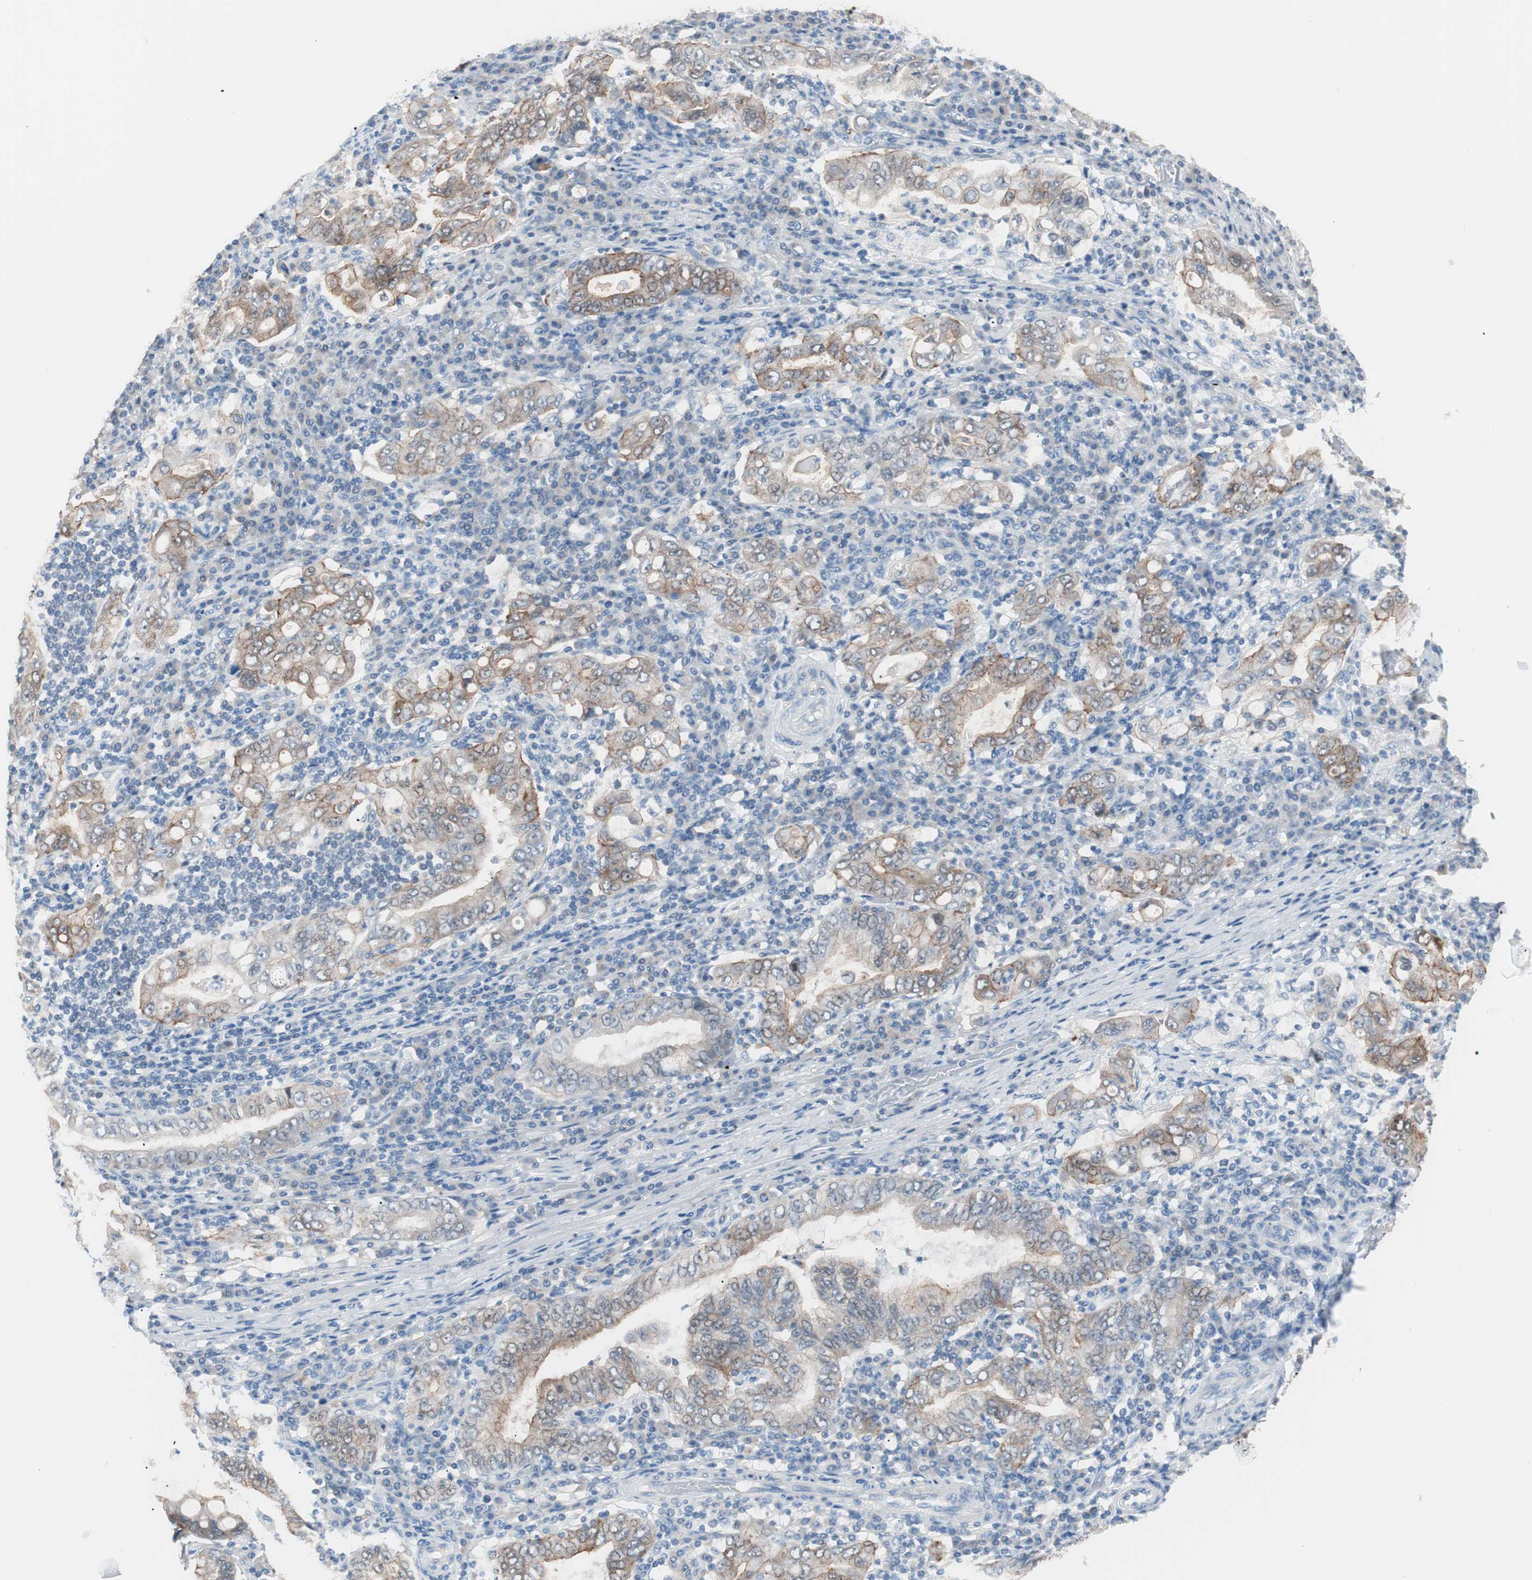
{"staining": {"intensity": "moderate", "quantity": ">75%", "location": "cytoplasmic/membranous"}, "tissue": "stomach cancer", "cell_type": "Tumor cells", "image_type": "cancer", "snomed": [{"axis": "morphology", "description": "Normal tissue, NOS"}, {"axis": "morphology", "description": "Adenocarcinoma, NOS"}, {"axis": "topography", "description": "Esophagus"}, {"axis": "topography", "description": "Stomach, upper"}, {"axis": "topography", "description": "Peripheral nerve tissue"}], "caption": "The image displays staining of stomach cancer, revealing moderate cytoplasmic/membranous protein staining (brown color) within tumor cells. (Stains: DAB in brown, nuclei in blue, Microscopy: brightfield microscopy at high magnification).", "gene": "VIL1", "patient": {"sex": "male", "age": 62}}